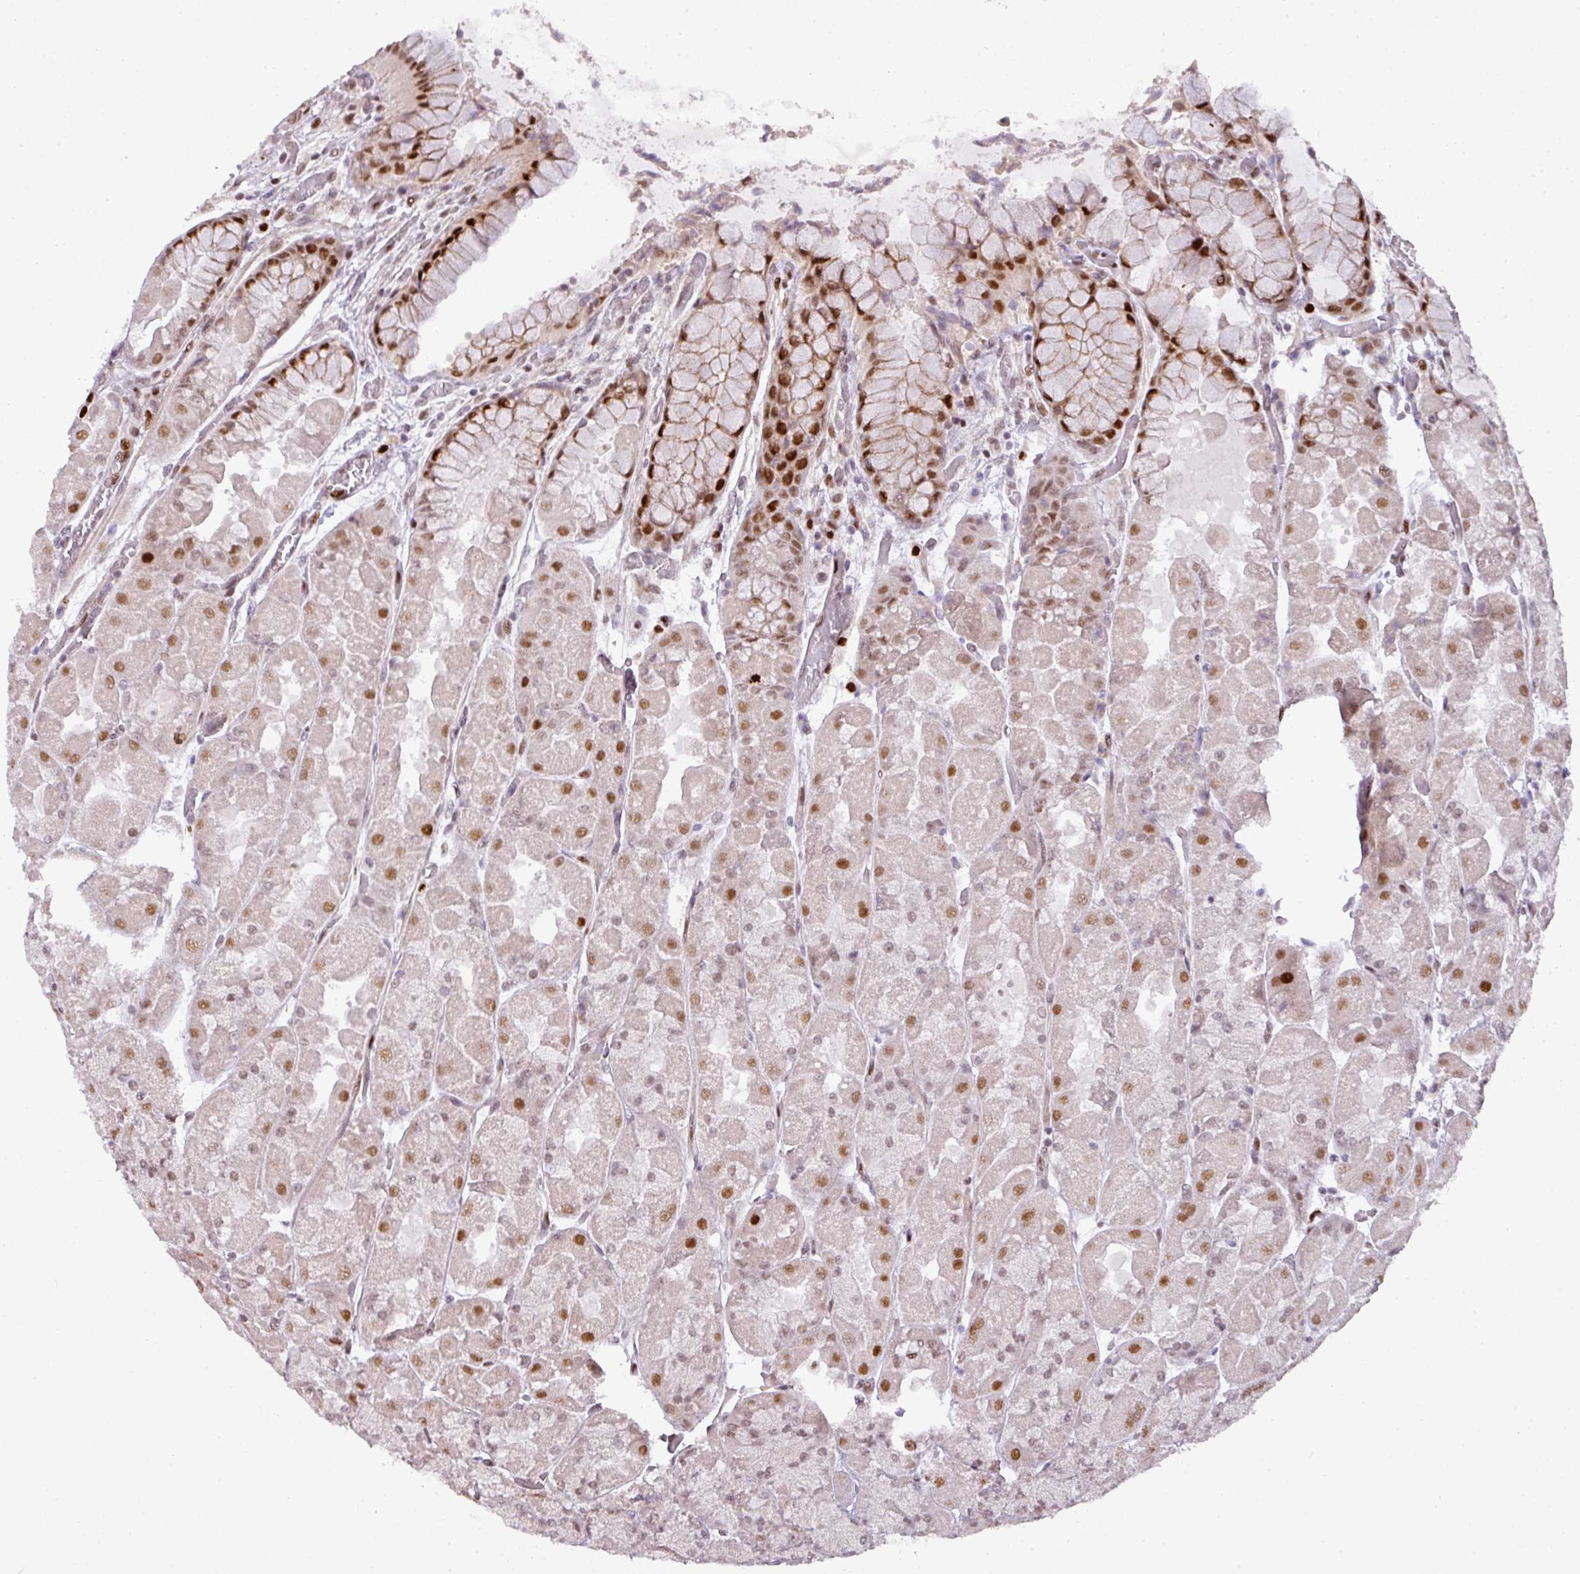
{"staining": {"intensity": "strong", "quantity": "25%-75%", "location": "nuclear"}, "tissue": "stomach", "cell_type": "Glandular cells", "image_type": "normal", "snomed": [{"axis": "morphology", "description": "Normal tissue, NOS"}, {"axis": "topography", "description": "Stomach"}], "caption": "Unremarkable stomach displays strong nuclear staining in approximately 25%-75% of glandular cells, visualized by immunohistochemistry.", "gene": "MYSM1", "patient": {"sex": "female", "age": 61}}